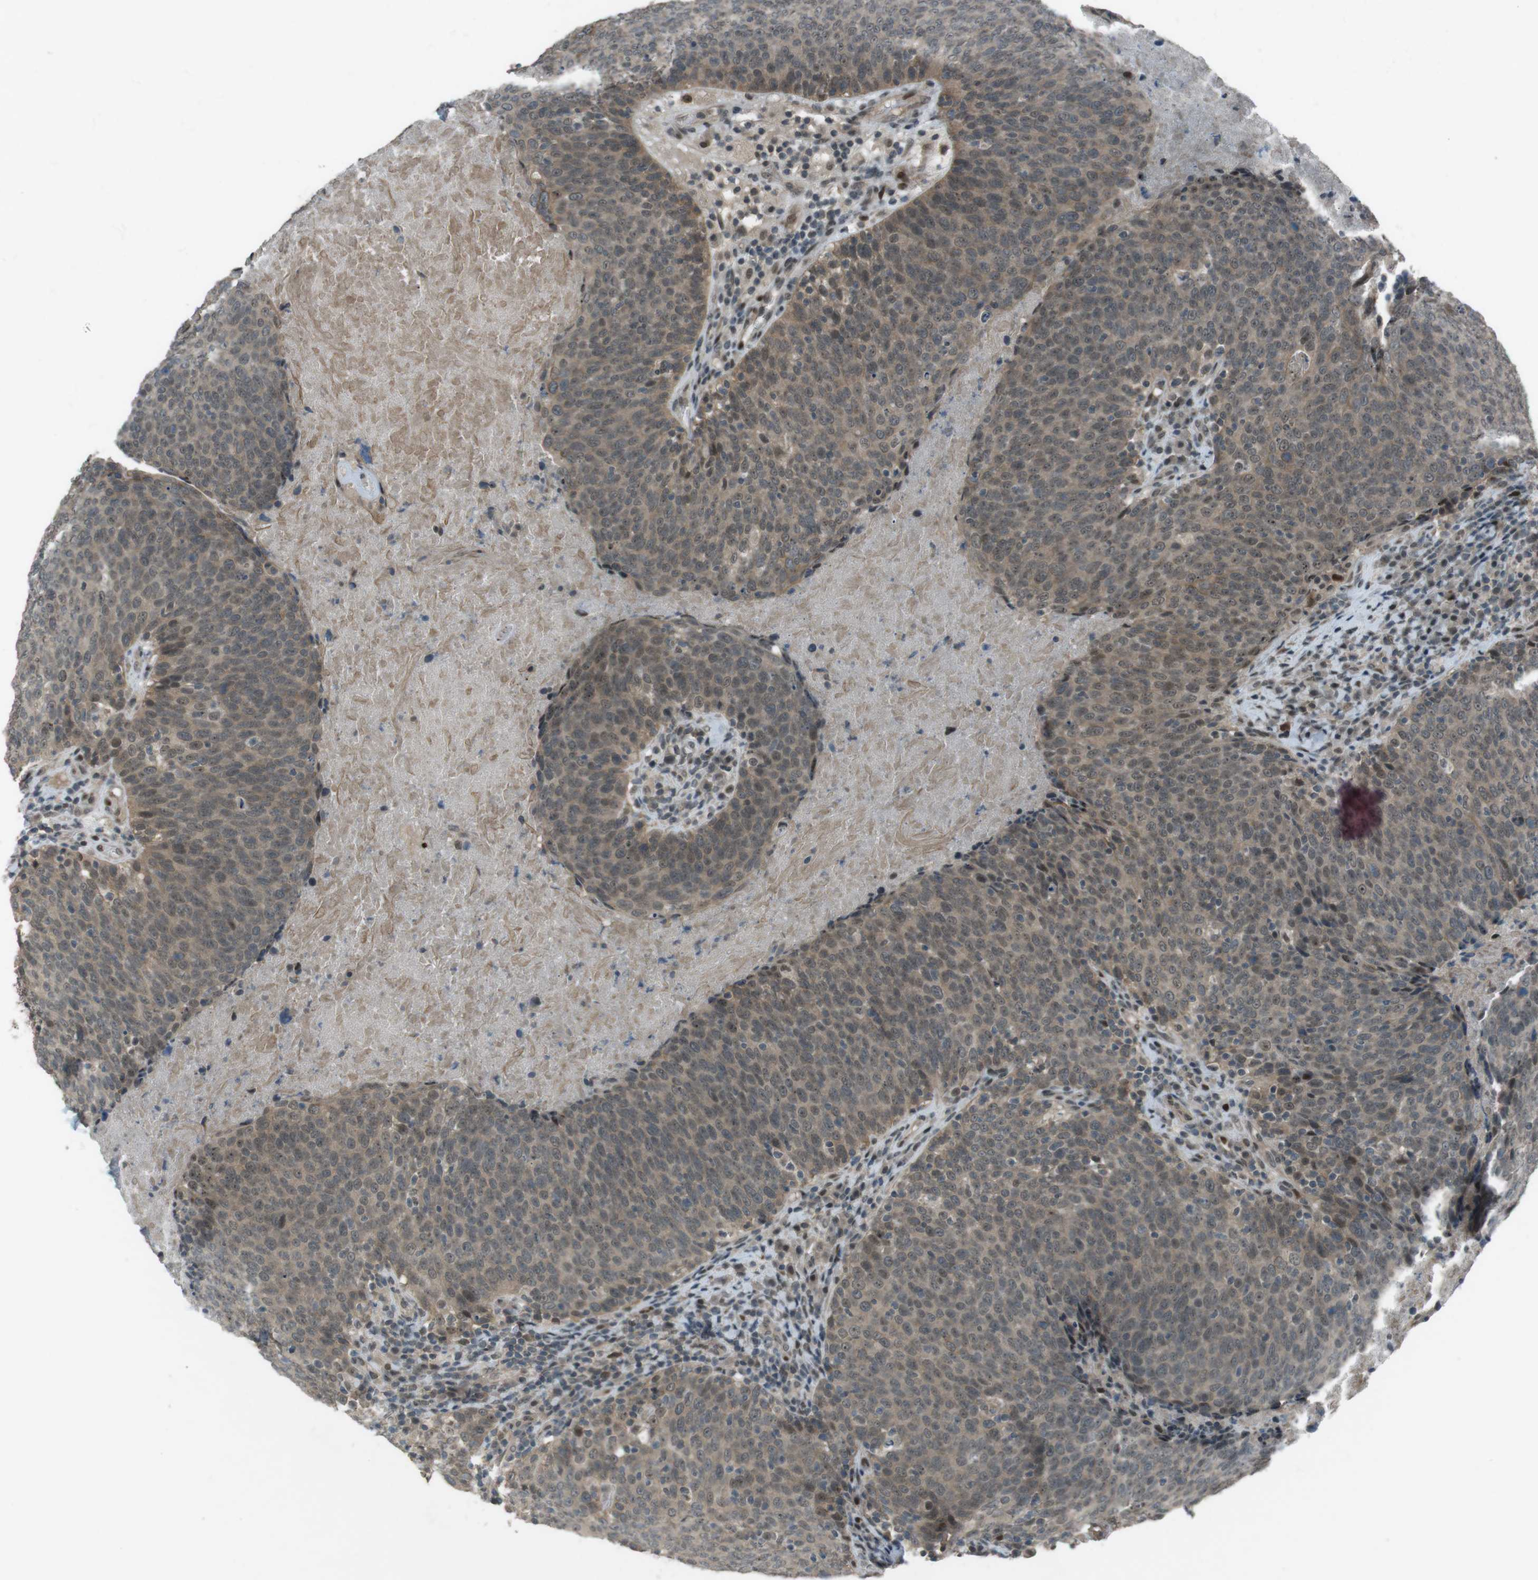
{"staining": {"intensity": "weak", "quantity": ">75%", "location": "cytoplasmic/membranous,nuclear"}, "tissue": "head and neck cancer", "cell_type": "Tumor cells", "image_type": "cancer", "snomed": [{"axis": "morphology", "description": "Squamous cell carcinoma, NOS"}, {"axis": "morphology", "description": "Squamous cell carcinoma, metastatic, NOS"}, {"axis": "topography", "description": "Lymph node"}, {"axis": "topography", "description": "Head-Neck"}], "caption": "Head and neck cancer (metastatic squamous cell carcinoma) stained with DAB (3,3'-diaminobenzidine) immunohistochemistry (IHC) displays low levels of weak cytoplasmic/membranous and nuclear expression in approximately >75% of tumor cells.", "gene": "SLITRK5", "patient": {"sex": "male", "age": 62}}